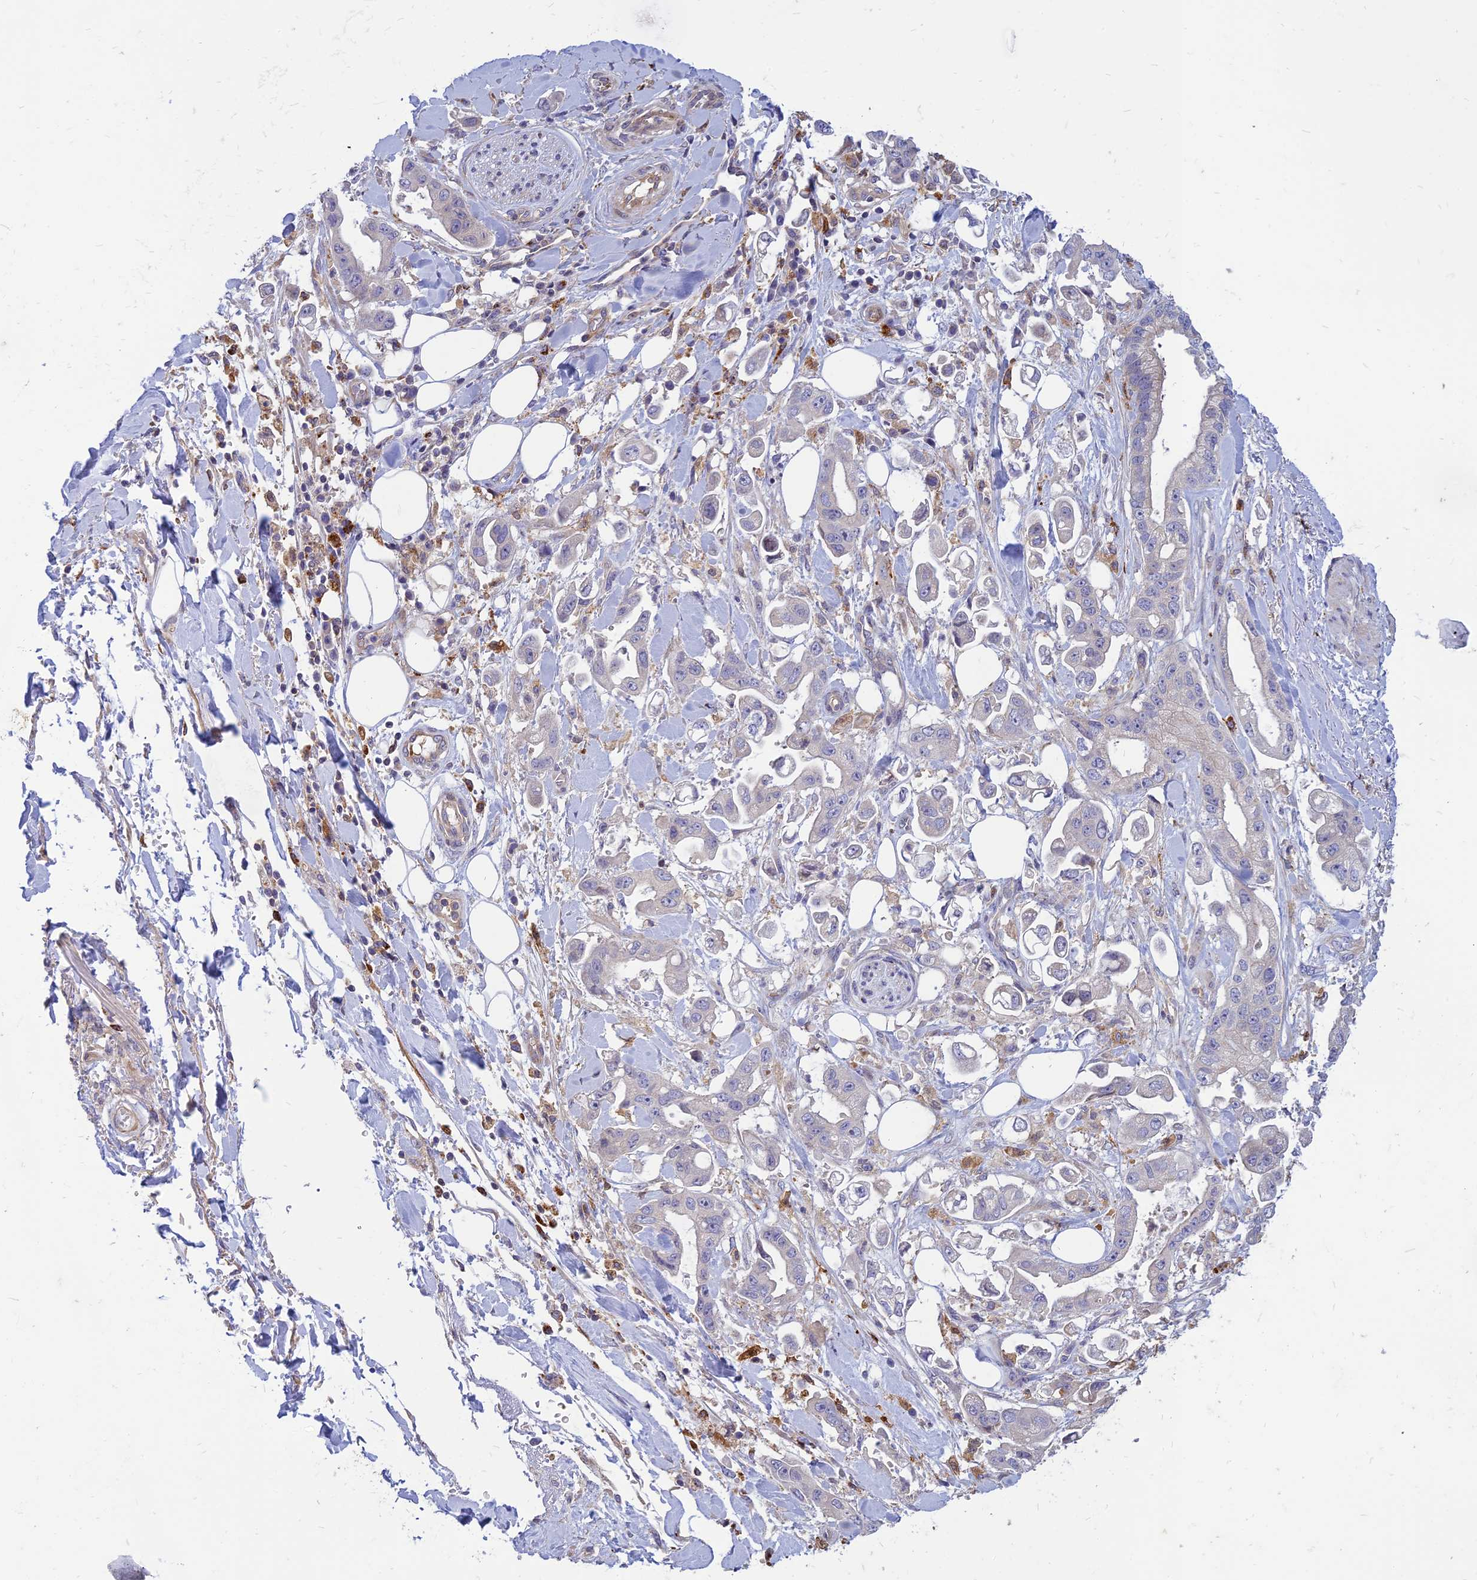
{"staining": {"intensity": "negative", "quantity": "none", "location": "none"}, "tissue": "stomach cancer", "cell_type": "Tumor cells", "image_type": "cancer", "snomed": [{"axis": "morphology", "description": "Adenocarcinoma, NOS"}, {"axis": "topography", "description": "Stomach"}], "caption": "Micrograph shows no significant protein positivity in tumor cells of stomach cancer (adenocarcinoma).", "gene": "PHKA2", "patient": {"sex": "male", "age": 62}}